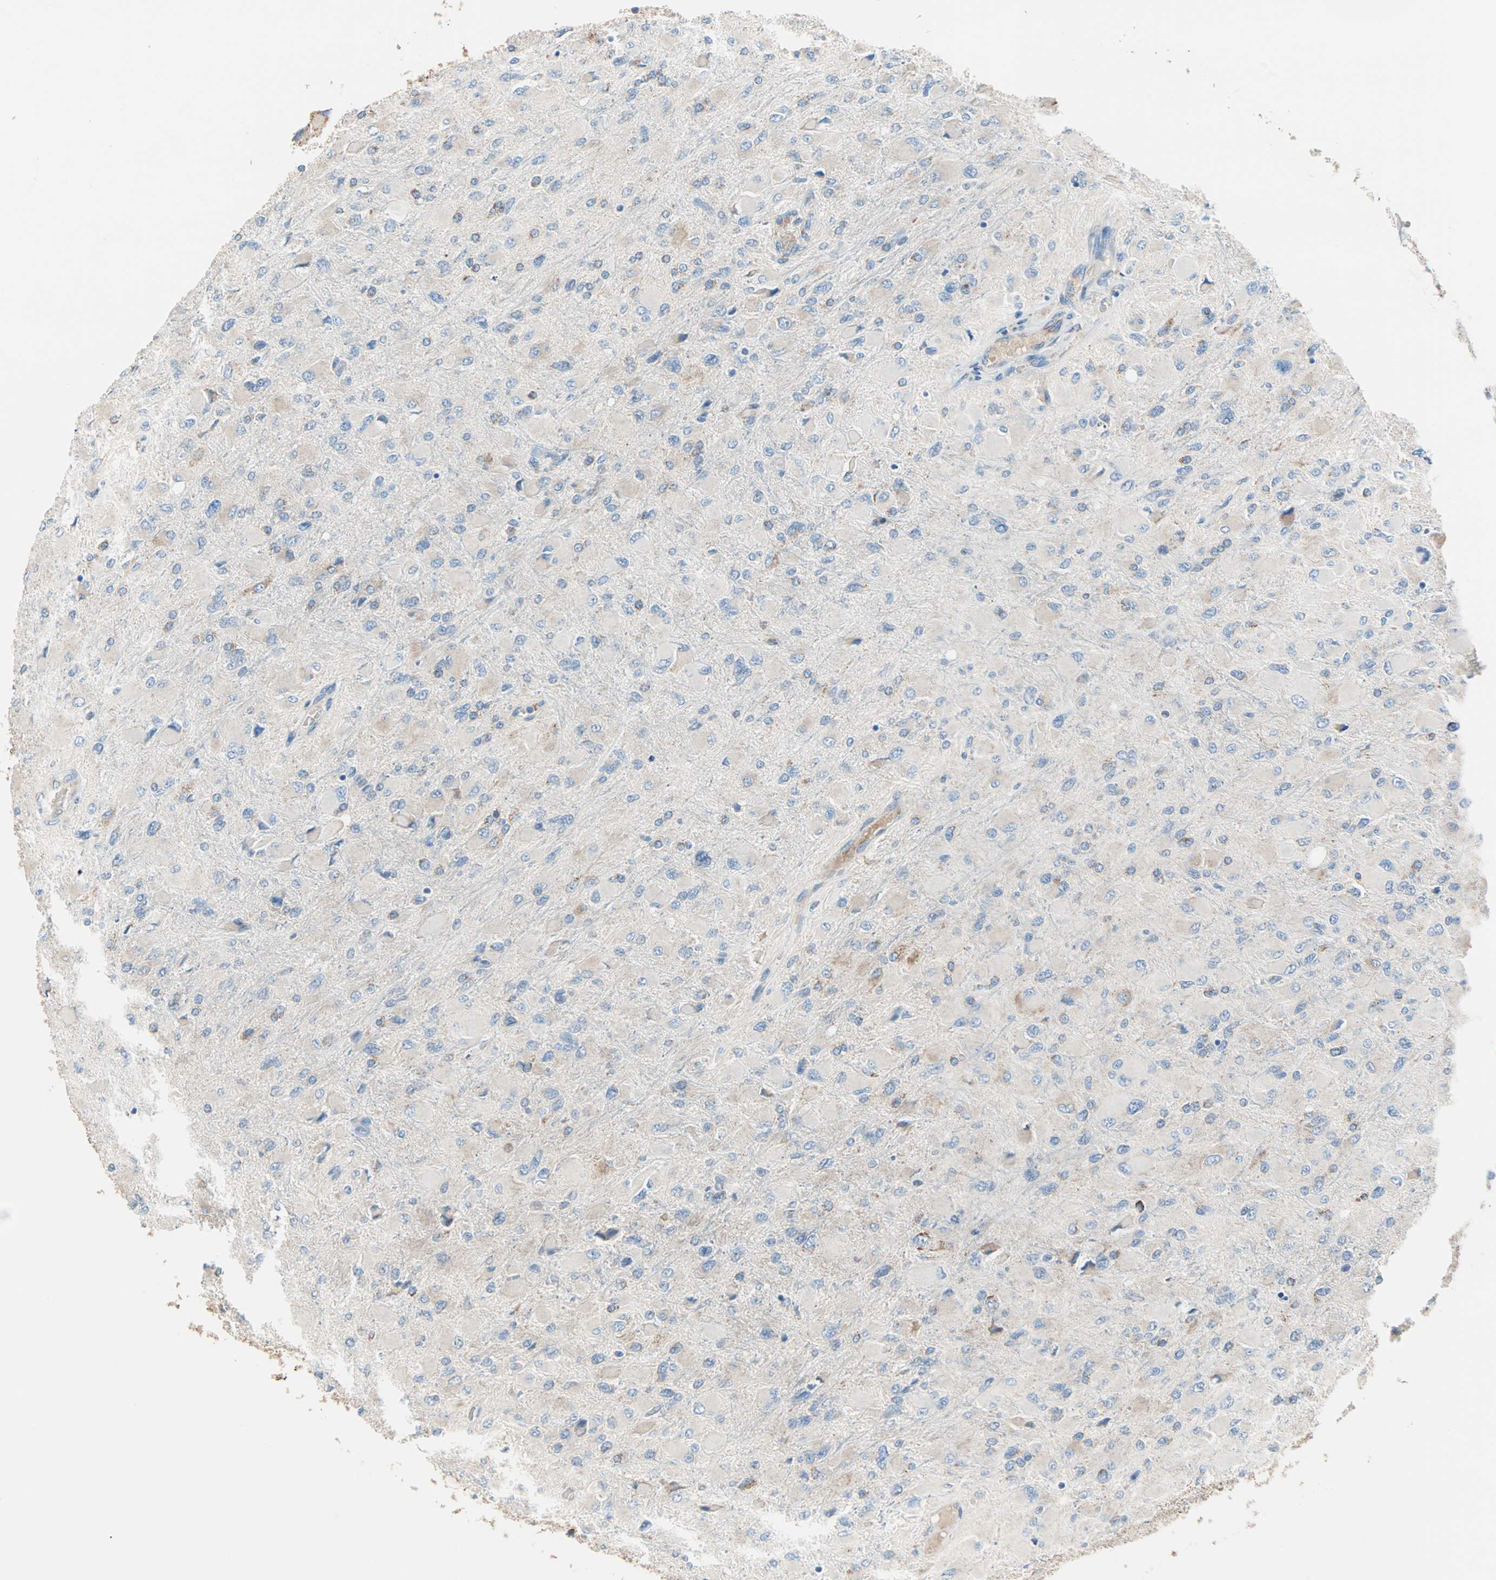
{"staining": {"intensity": "negative", "quantity": "none", "location": "none"}, "tissue": "glioma", "cell_type": "Tumor cells", "image_type": "cancer", "snomed": [{"axis": "morphology", "description": "Glioma, malignant, High grade"}, {"axis": "topography", "description": "Cerebral cortex"}], "caption": "An immunohistochemistry (IHC) histopathology image of malignant glioma (high-grade) is shown. There is no staining in tumor cells of malignant glioma (high-grade).", "gene": "TST", "patient": {"sex": "female", "age": 36}}